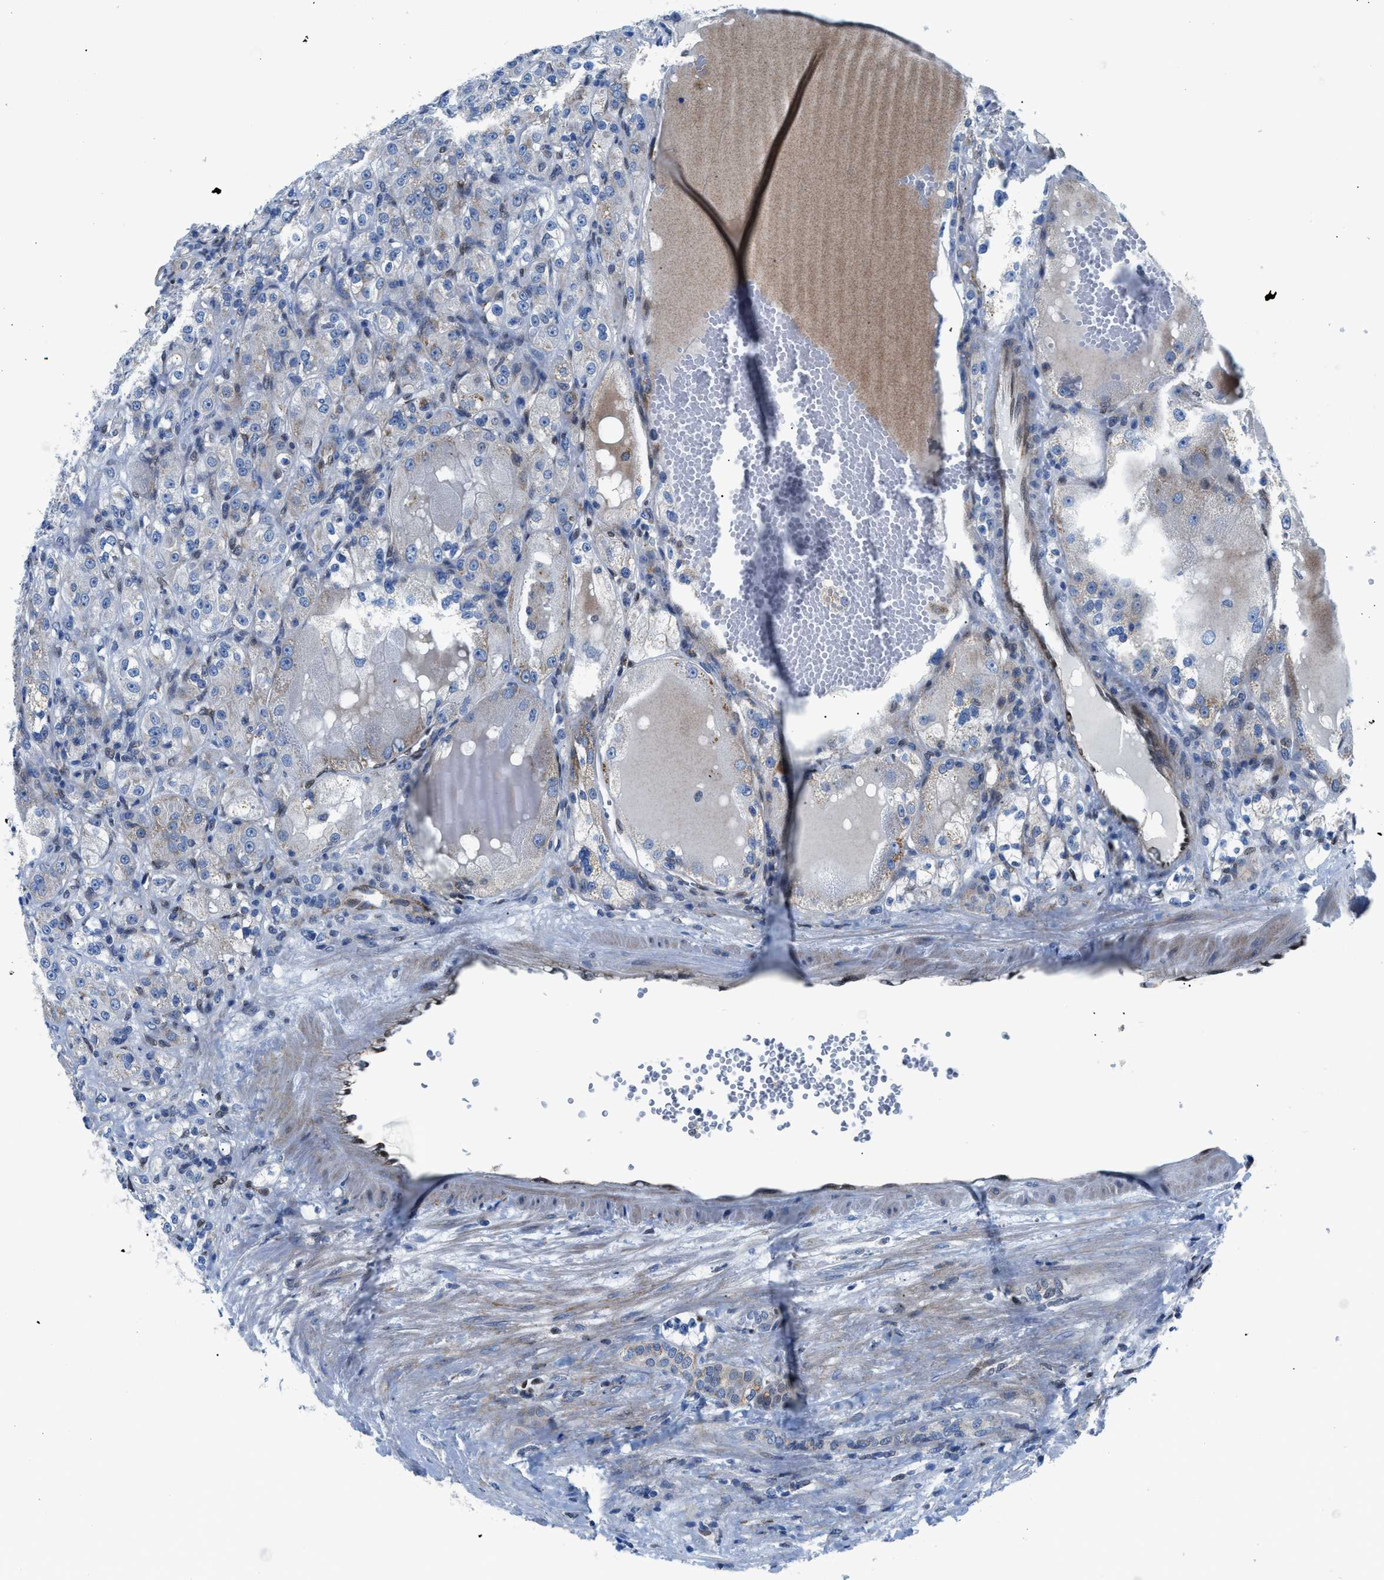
{"staining": {"intensity": "negative", "quantity": "none", "location": "none"}, "tissue": "renal cancer", "cell_type": "Tumor cells", "image_type": "cancer", "snomed": [{"axis": "morphology", "description": "Normal tissue, NOS"}, {"axis": "morphology", "description": "Adenocarcinoma, NOS"}, {"axis": "topography", "description": "Kidney"}], "caption": "A high-resolution micrograph shows immunohistochemistry (IHC) staining of renal cancer, which exhibits no significant expression in tumor cells. The staining is performed using DAB (3,3'-diaminobenzidine) brown chromogen with nuclei counter-stained in using hematoxylin.", "gene": "LMO2", "patient": {"sex": "male", "age": 61}}